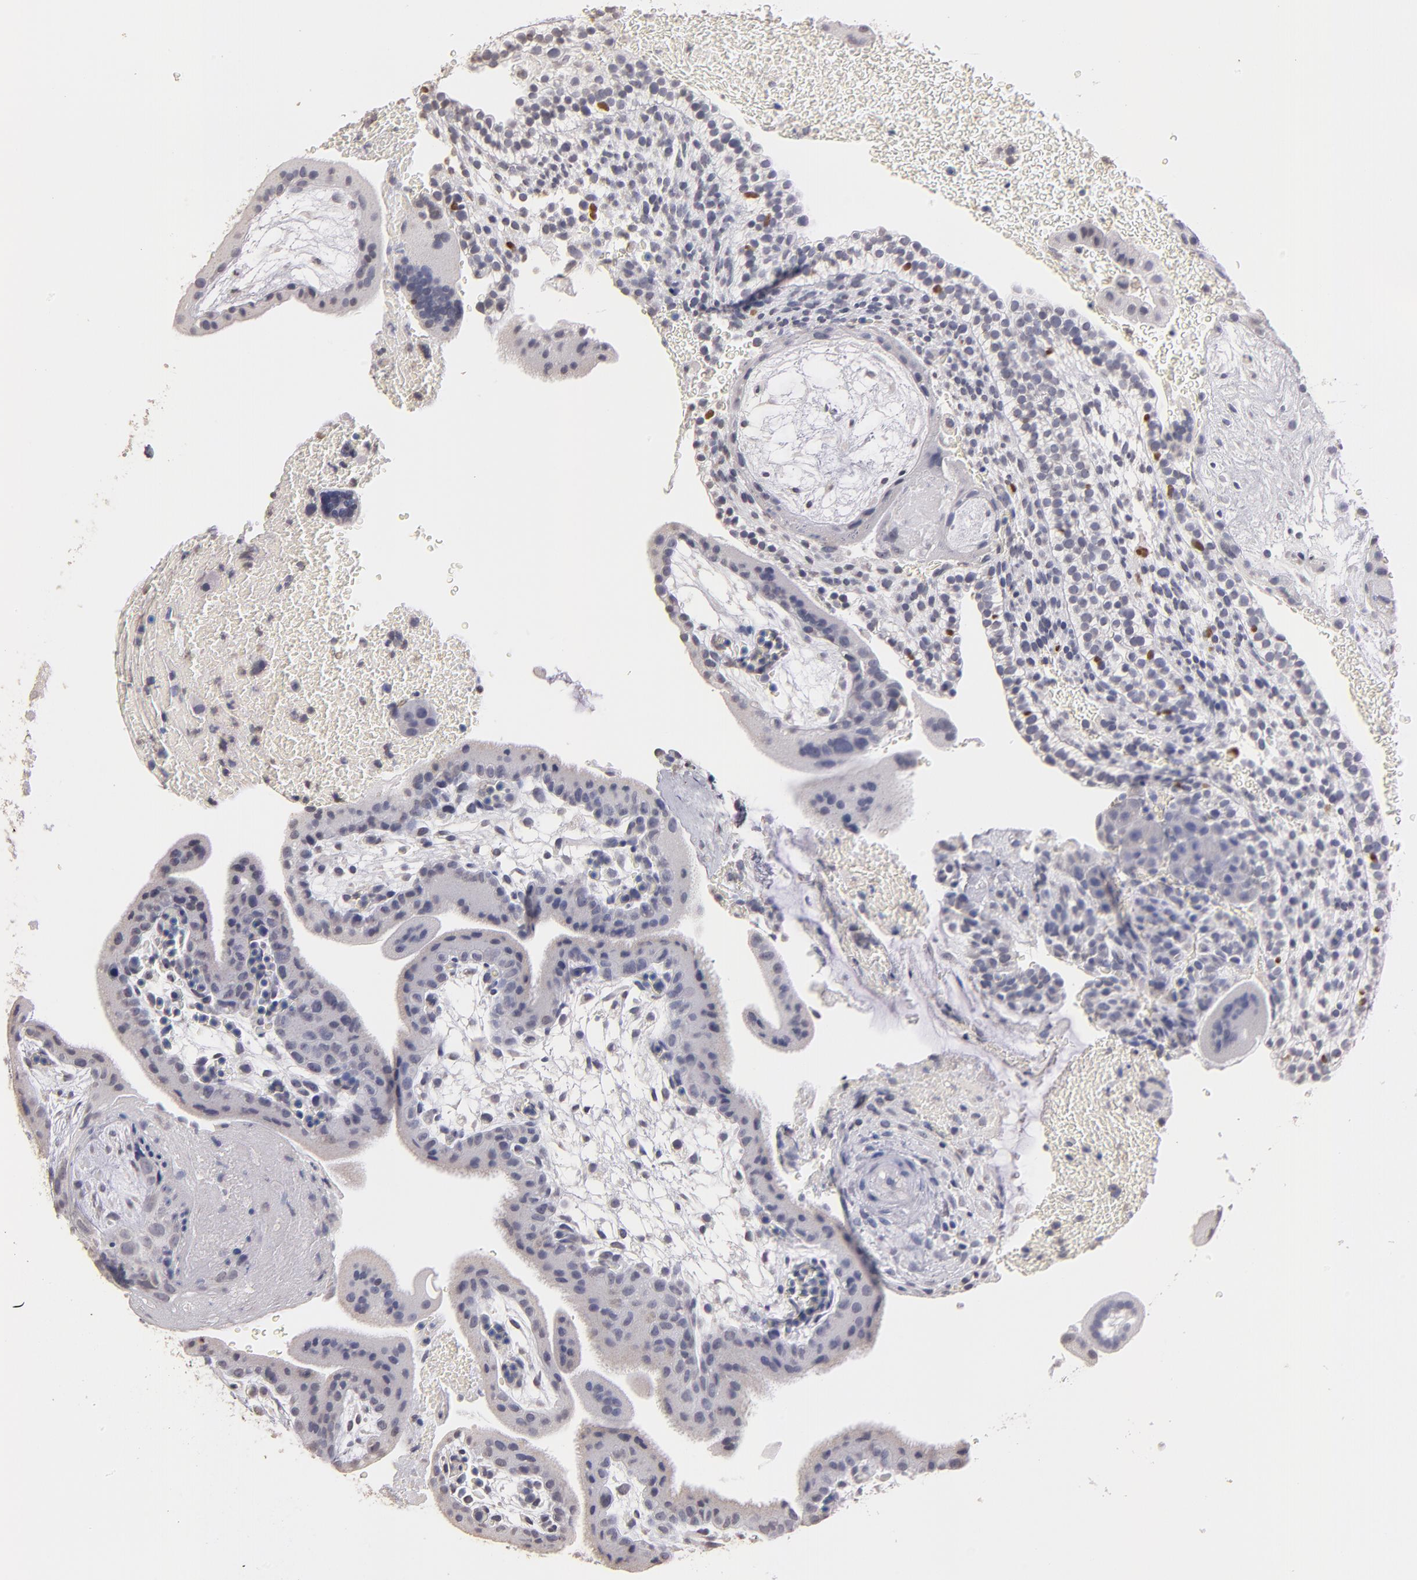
{"staining": {"intensity": "negative", "quantity": "none", "location": "none"}, "tissue": "placenta", "cell_type": "Trophoblastic cells", "image_type": "normal", "snomed": [{"axis": "morphology", "description": "Normal tissue, NOS"}, {"axis": "topography", "description": "Placenta"}], "caption": "This is a micrograph of IHC staining of unremarkable placenta, which shows no positivity in trophoblastic cells.", "gene": "SOX10", "patient": {"sex": "female", "age": 19}}